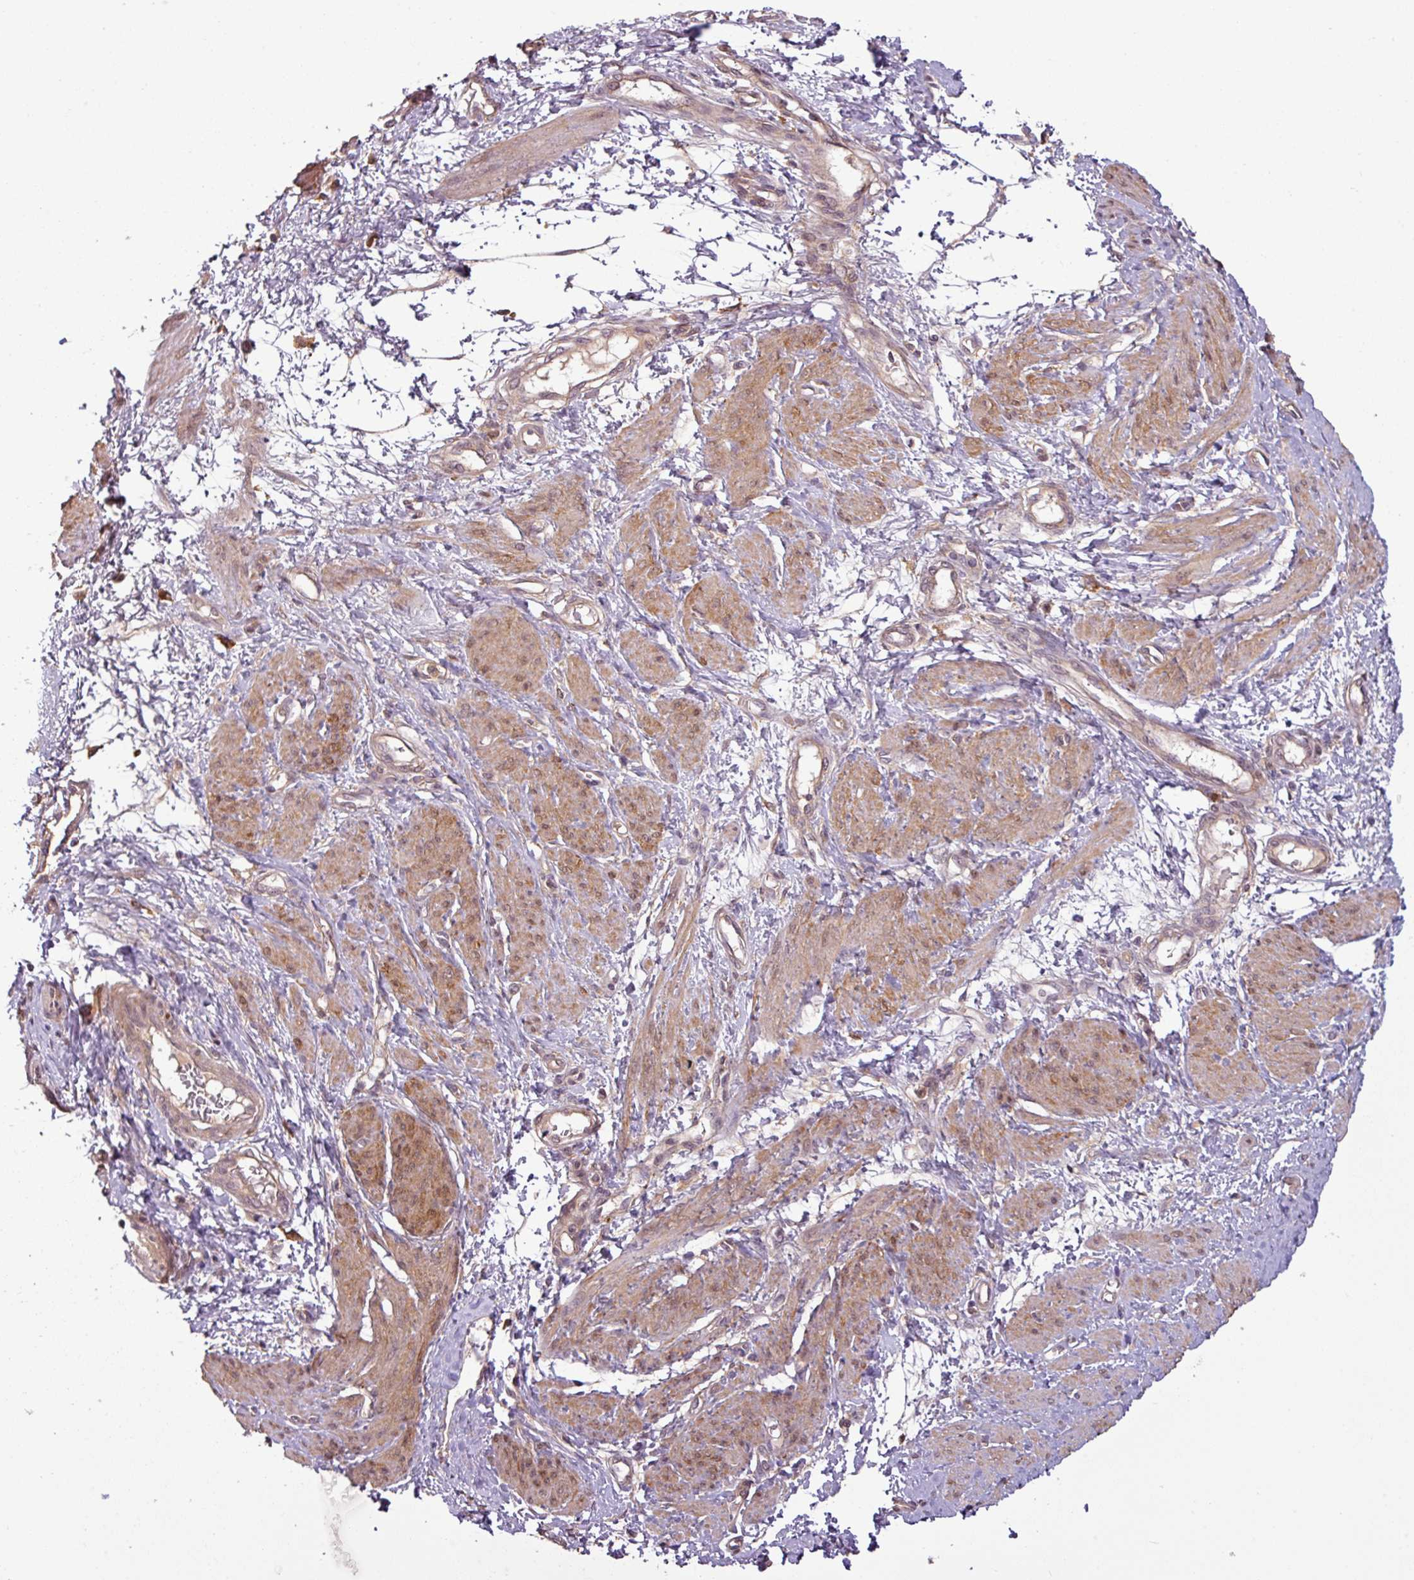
{"staining": {"intensity": "moderate", "quantity": ">75%", "location": "cytoplasmic/membranous"}, "tissue": "smooth muscle", "cell_type": "Smooth muscle cells", "image_type": "normal", "snomed": [{"axis": "morphology", "description": "Normal tissue, NOS"}, {"axis": "topography", "description": "Smooth muscle"}, {"axis": "topography", "description": "Uterus"}], "caption": "This is a histology image of immunohistochemistry (IHC) staining of normal smooth muscle, which shows moderate expression in the cytoplasmic/membranous of smooth muscle cells.", "gene": "SH3BGRL", "patient": {"sex": "female", "age": 39}}